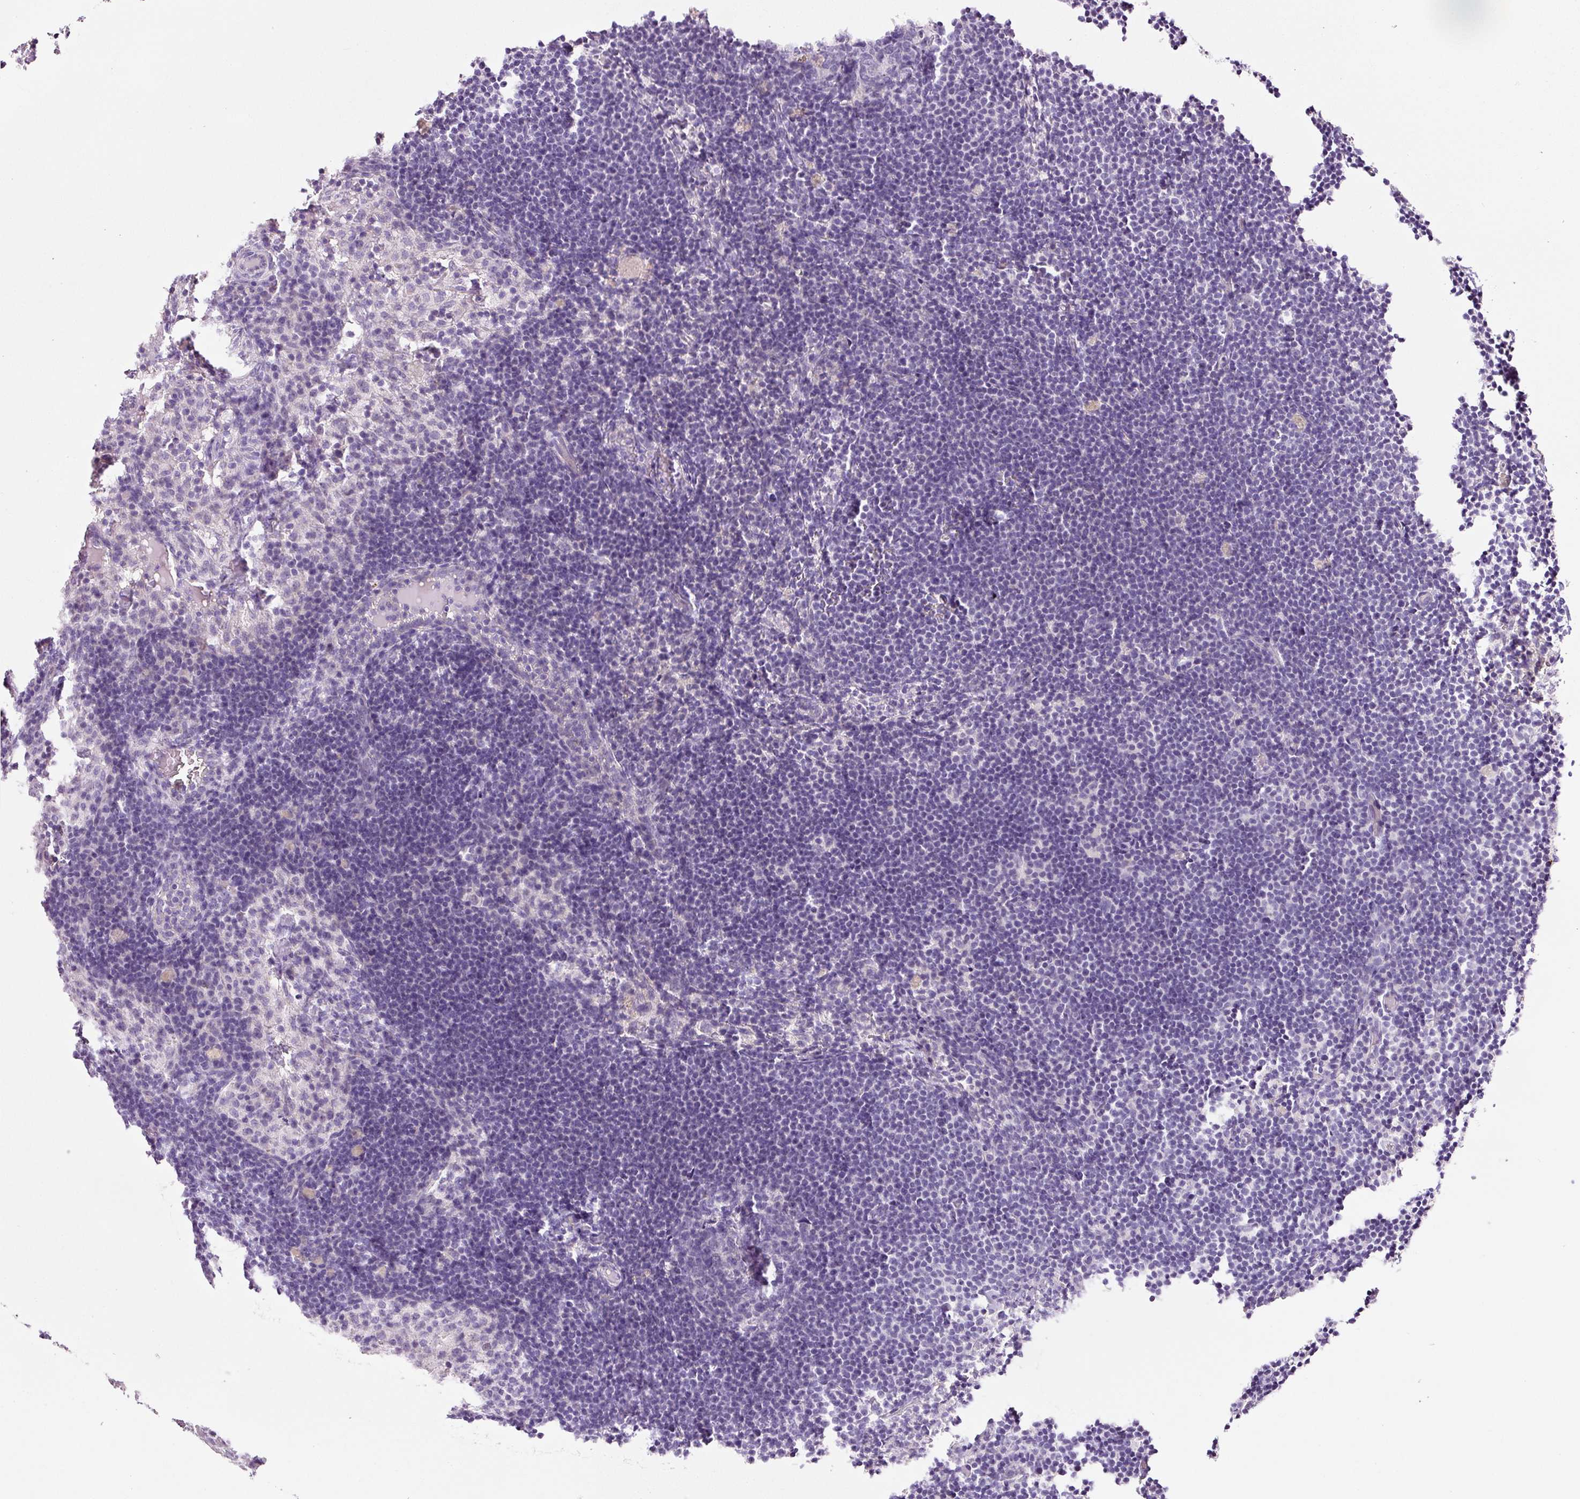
{"staining": {"intensity": "negative", "quantity": "none", "location": "none"}, "tissue": "lymph node", "cell_type": "Germinal center cells", "image_type": "normal", "snomed": [{"axis": "morphology", "description": "Normal tissue, NOS"}, {"axis": "topography", "description": "Lymph node"}], "caption": "IHC of benign human lymph node reveals no staining in germinal center cells.", "gene": "KPNA5", "patient": {"sex": "male", "age": 49}}